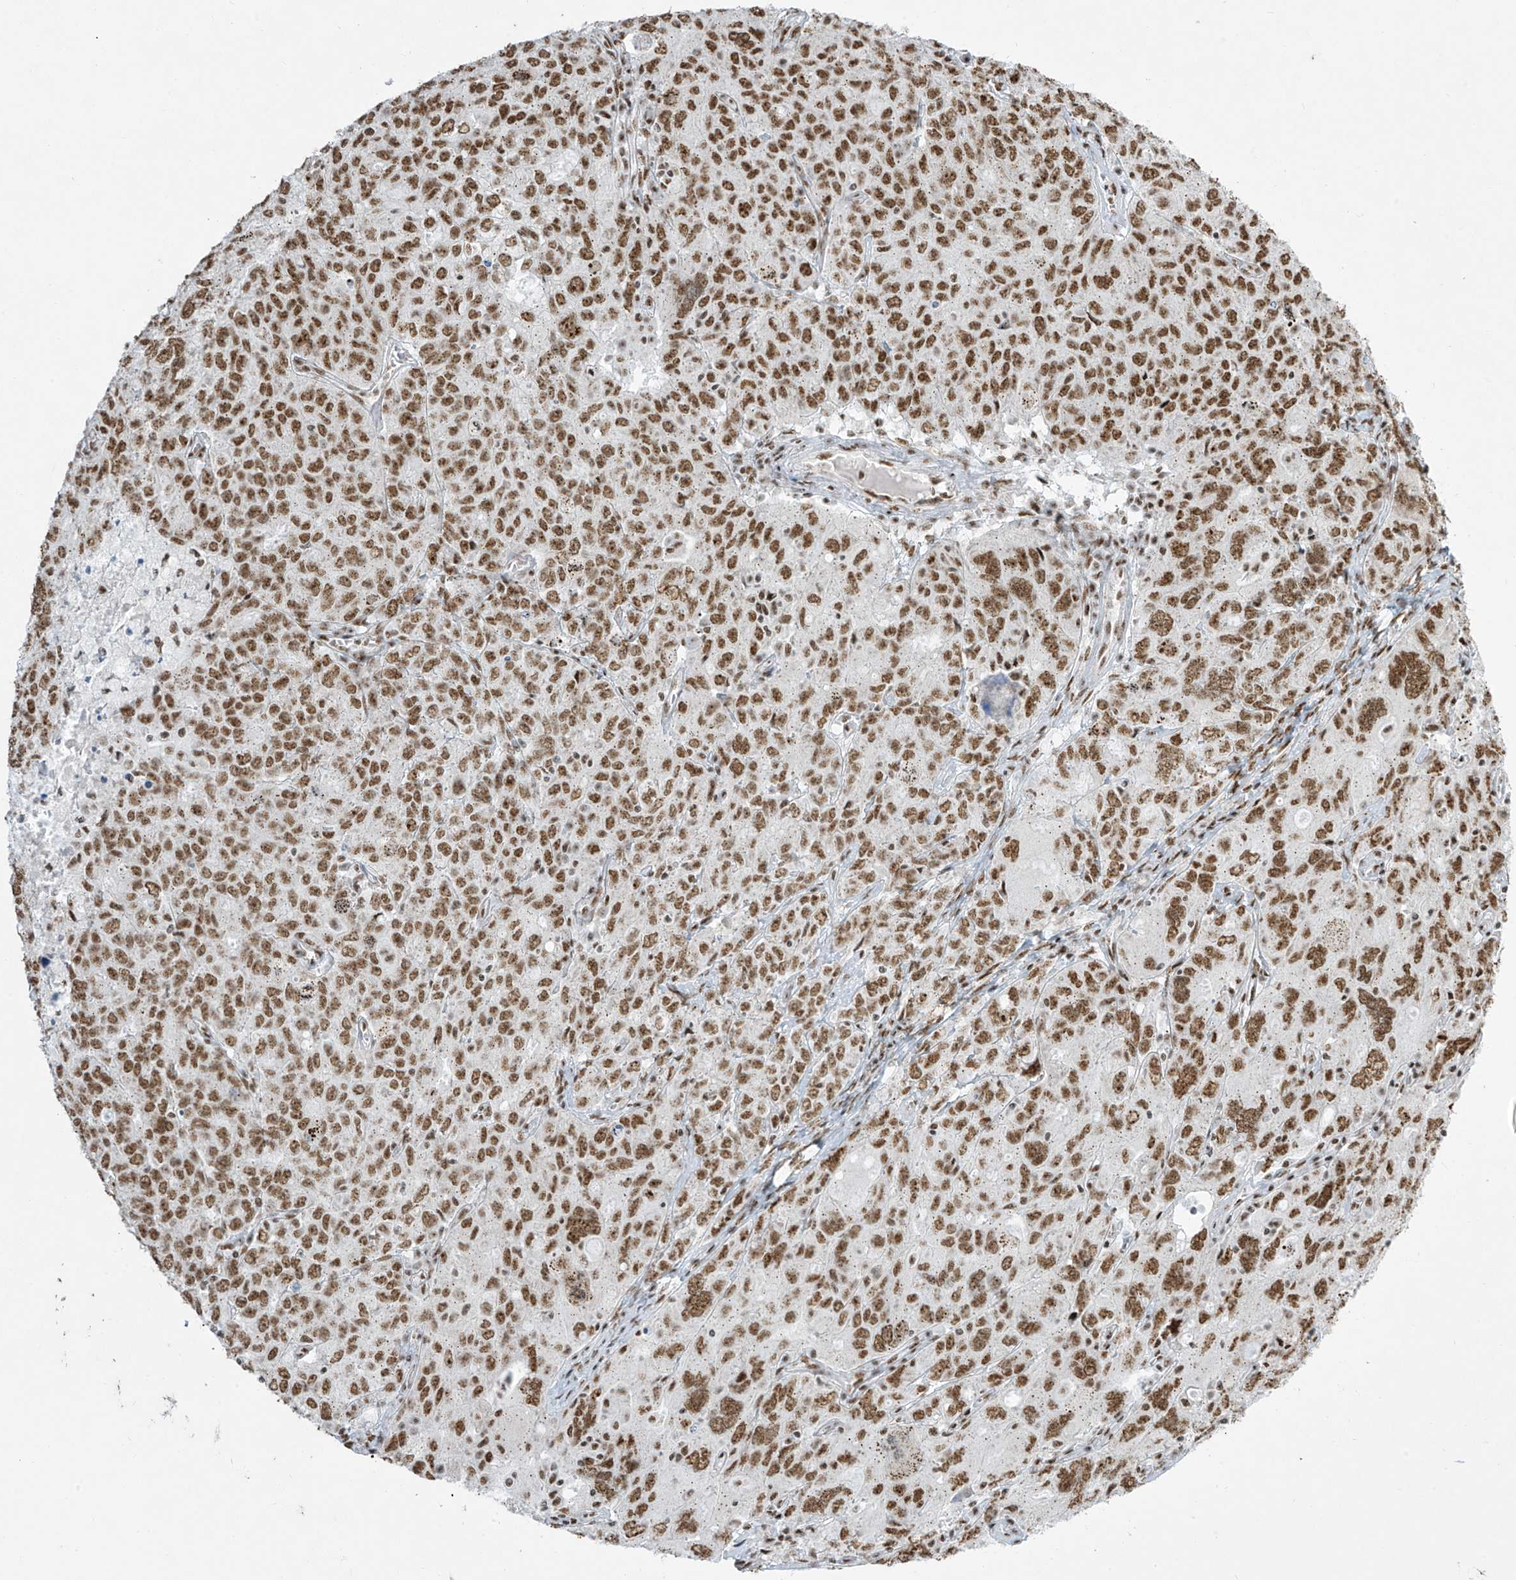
{"staining": {"intensity": "moderate", "quantity": ">75%", "location": "nuclear"}, "tissue": "ovarian cancer", "cell_type": "Tumor cells", "image_type": "cancer", "snomed": [{"axis": "morphology", "description": "Carcinoma, endometroid"}, {"axis": "topography", "description": "Ovary"}], "caption": "There is medium levels of moderate nuclear expression in tumor cells of ovarian cancer (endometroid carcinoma), as demonstrated by immunohistochemical staining (brown color).", "gene": "MS4A6A", "patient": {"sex": "female", "age": 62}}